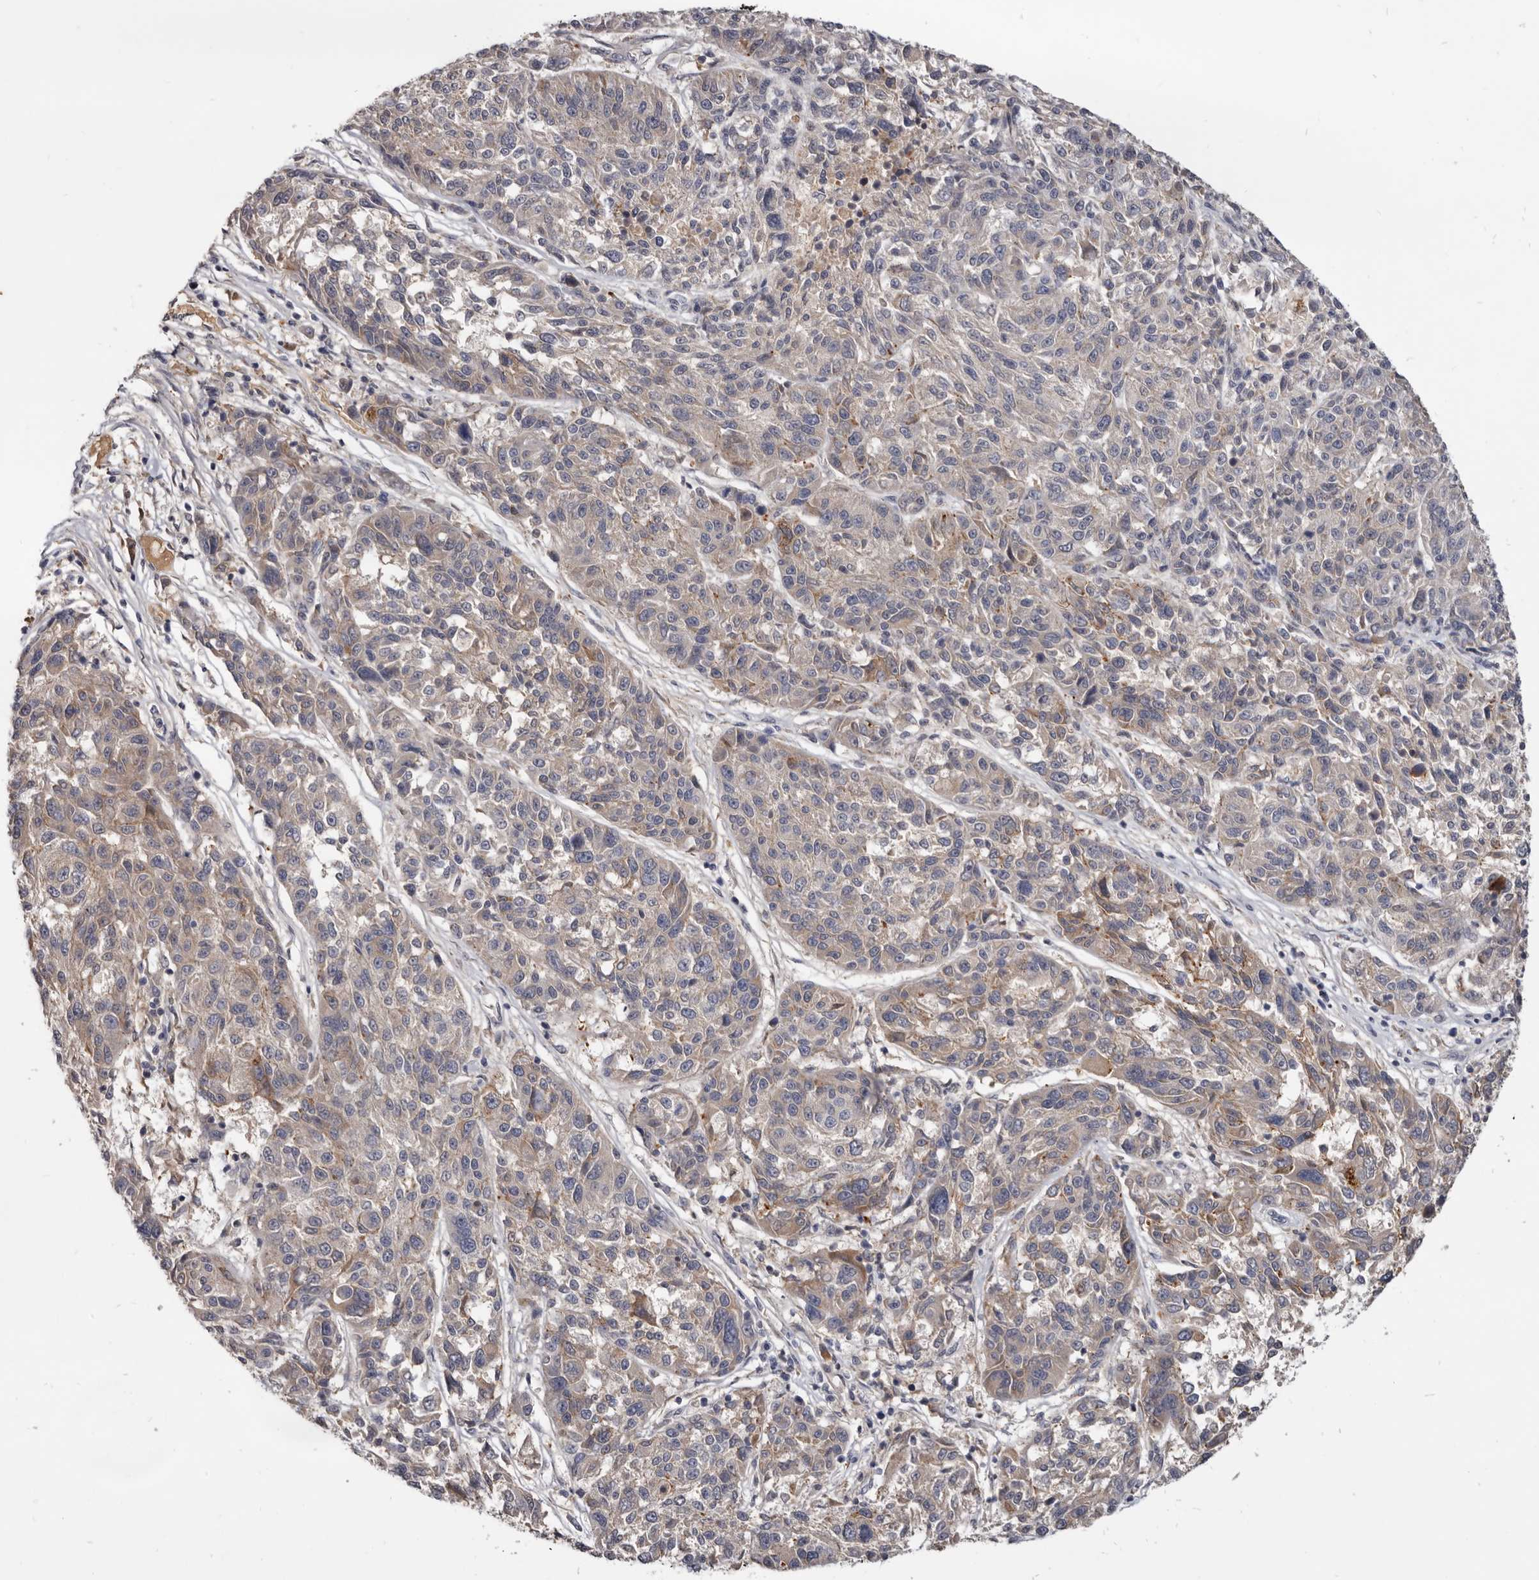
{"staining": {"intensity": "moderate", "quantity": "25%-75%", "location": "cytoplasmic/membranous"}, "tissue": "melanoma", "cell_type": "Tumor cells", "image_type": "cancer", "snomed": [{"axis": "morphology", "description": "Malignant melanoma, NOS"}, {"axis": "topography", "description": "Skin"}], "caption": "IHC histopathology image of neoplastic tissue: human melanoma stained using immunohistochemistry (IHC) exhibits medium levels of moderate protein expression localized specifically in the cytoplasmic/membranous of tumor cells, appearing as a cytoplasmic/membranous brown color.", "gene": "NENF", "patient": {"sex": "male", "age": 53}}